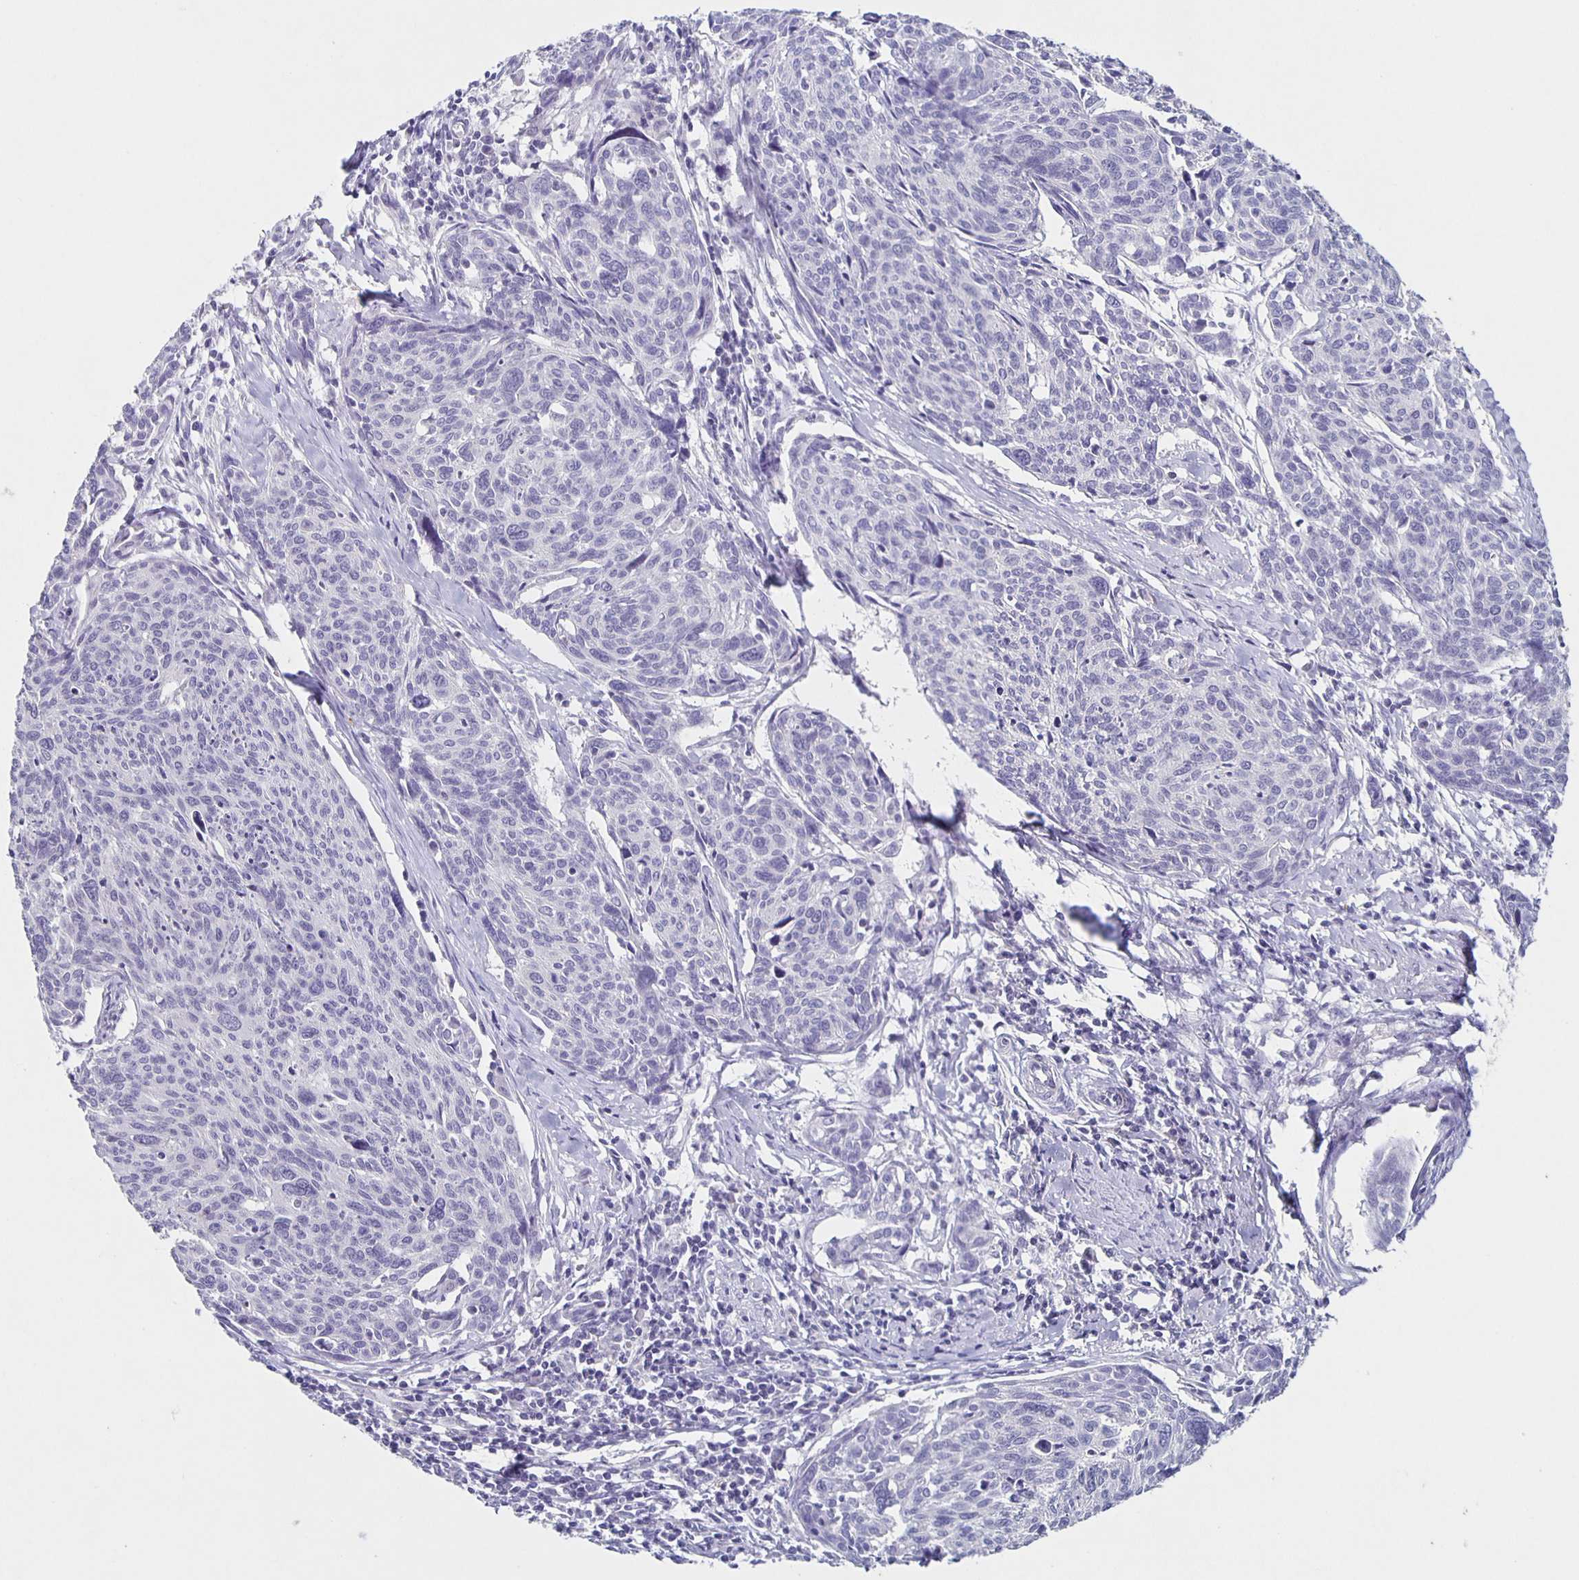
{"staining": {"intensity": "negative", "quantity": "none", "location": "none"}, "tissue": "cervical cancer", "cell_type": "Tumor cells", "image_type": "cancer", "snomed": [{"axis": "morphology", "description": "Squamous cell carcinoma, NOS"}, {"axis": "topography", "description": "Cervix"}], "caption": "Image shows no significant protein staining in tumor cells of cervical cancer (squamous cell carcinoma).", "gene": "CARNS1", "patient": {"sex": "female", "age": 49}}